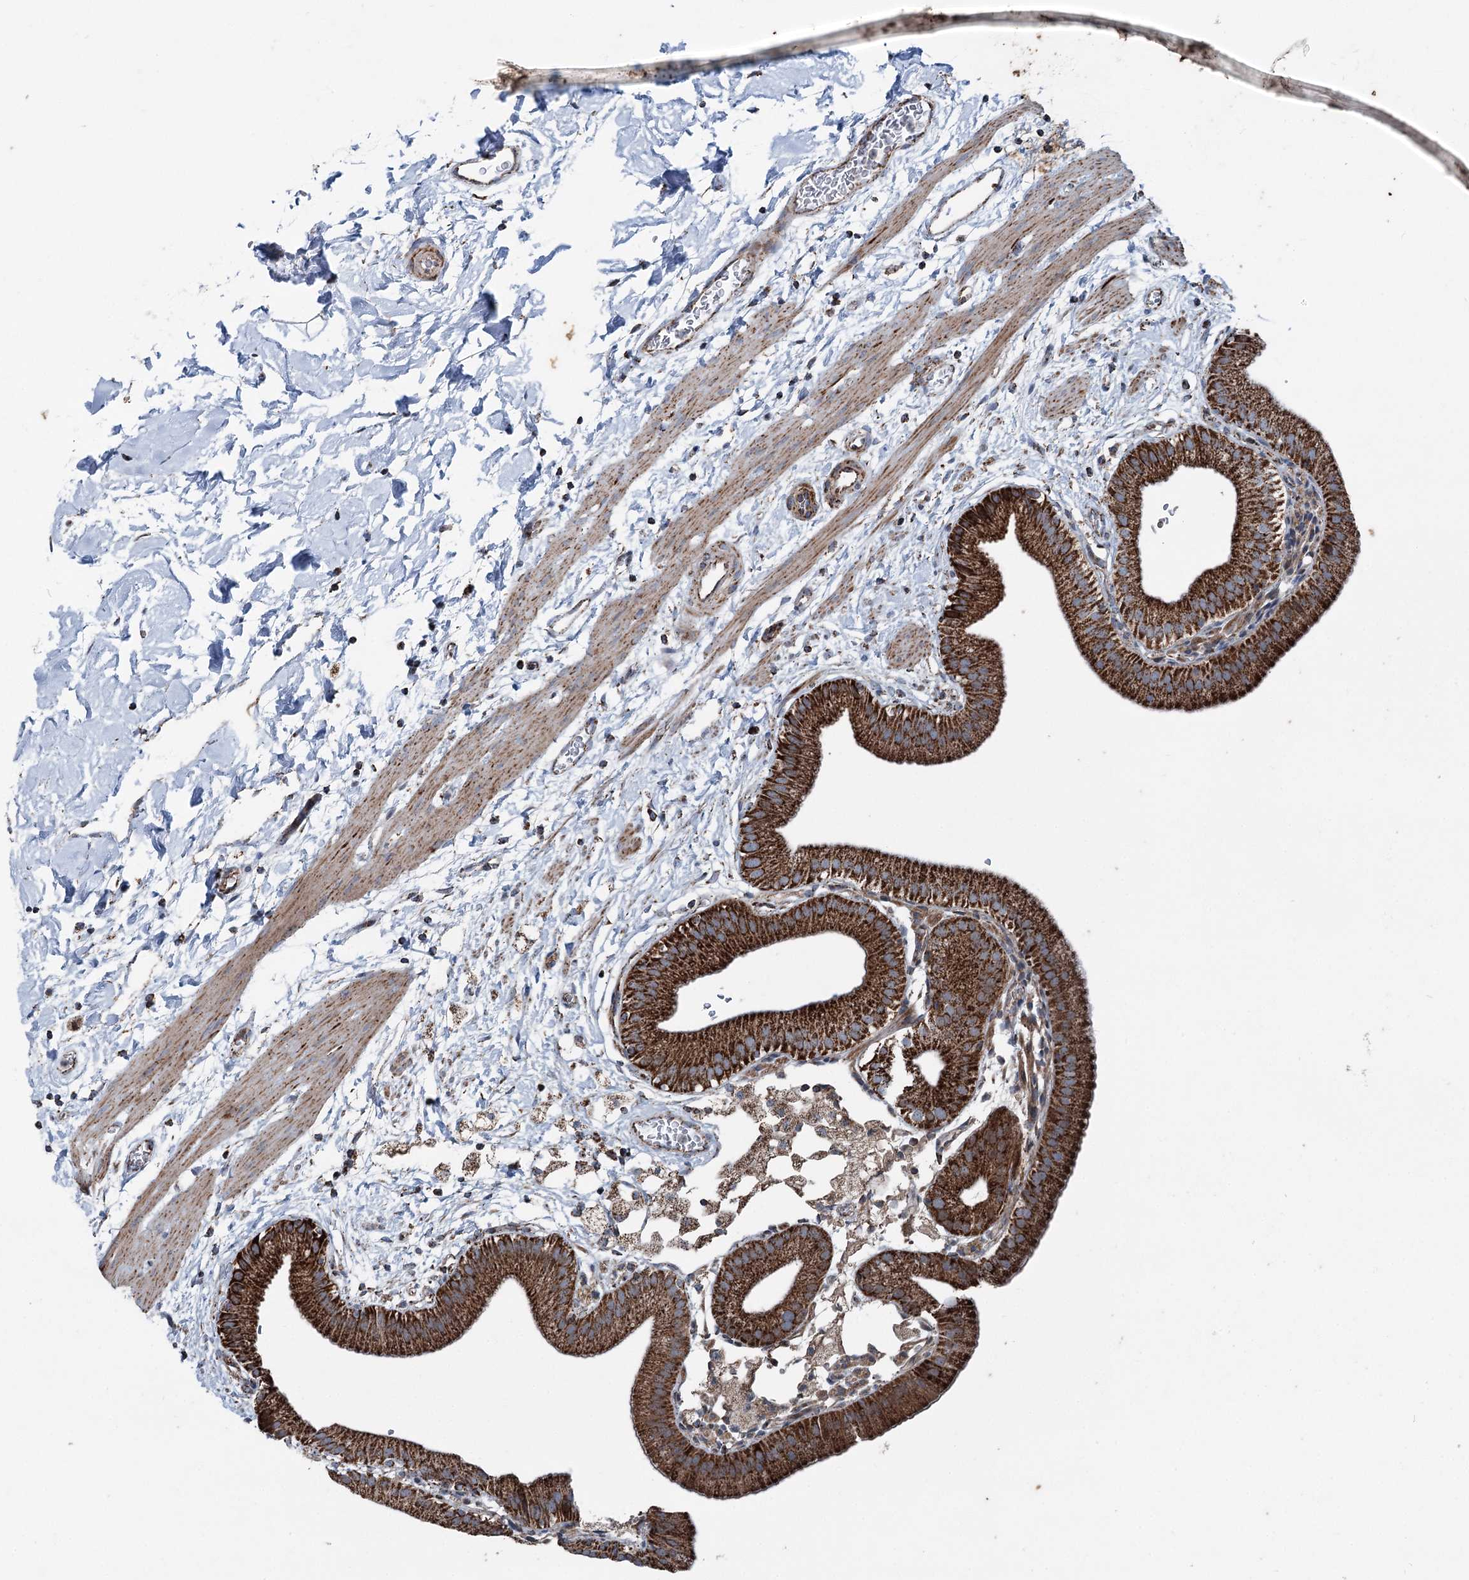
{"staining": {"intensity": "strong", "quantity": ">75%", "location": "cytoplasmic/membranous"}, "tissue": "gallbladder", "cell_type": "Glandular cells", "image_type": "normal", "snomed": [{"axis": "morphology", "description": "Normal tissue, NOS"}, {"axis": "topography", "description": "Gallbladder"}], "caption": "Gallbladder stained with immunohistochemistry (IHC) displays strong cytoplasmic/membranous staining in approximately >75% of glandular cells. The protein is stained brown, and the nuclei are stained in blue (DAB IHC with brightfield microscopy, high magnification).", "gene": "UCN3", "patient": {"sex": "male", "age": 55}}